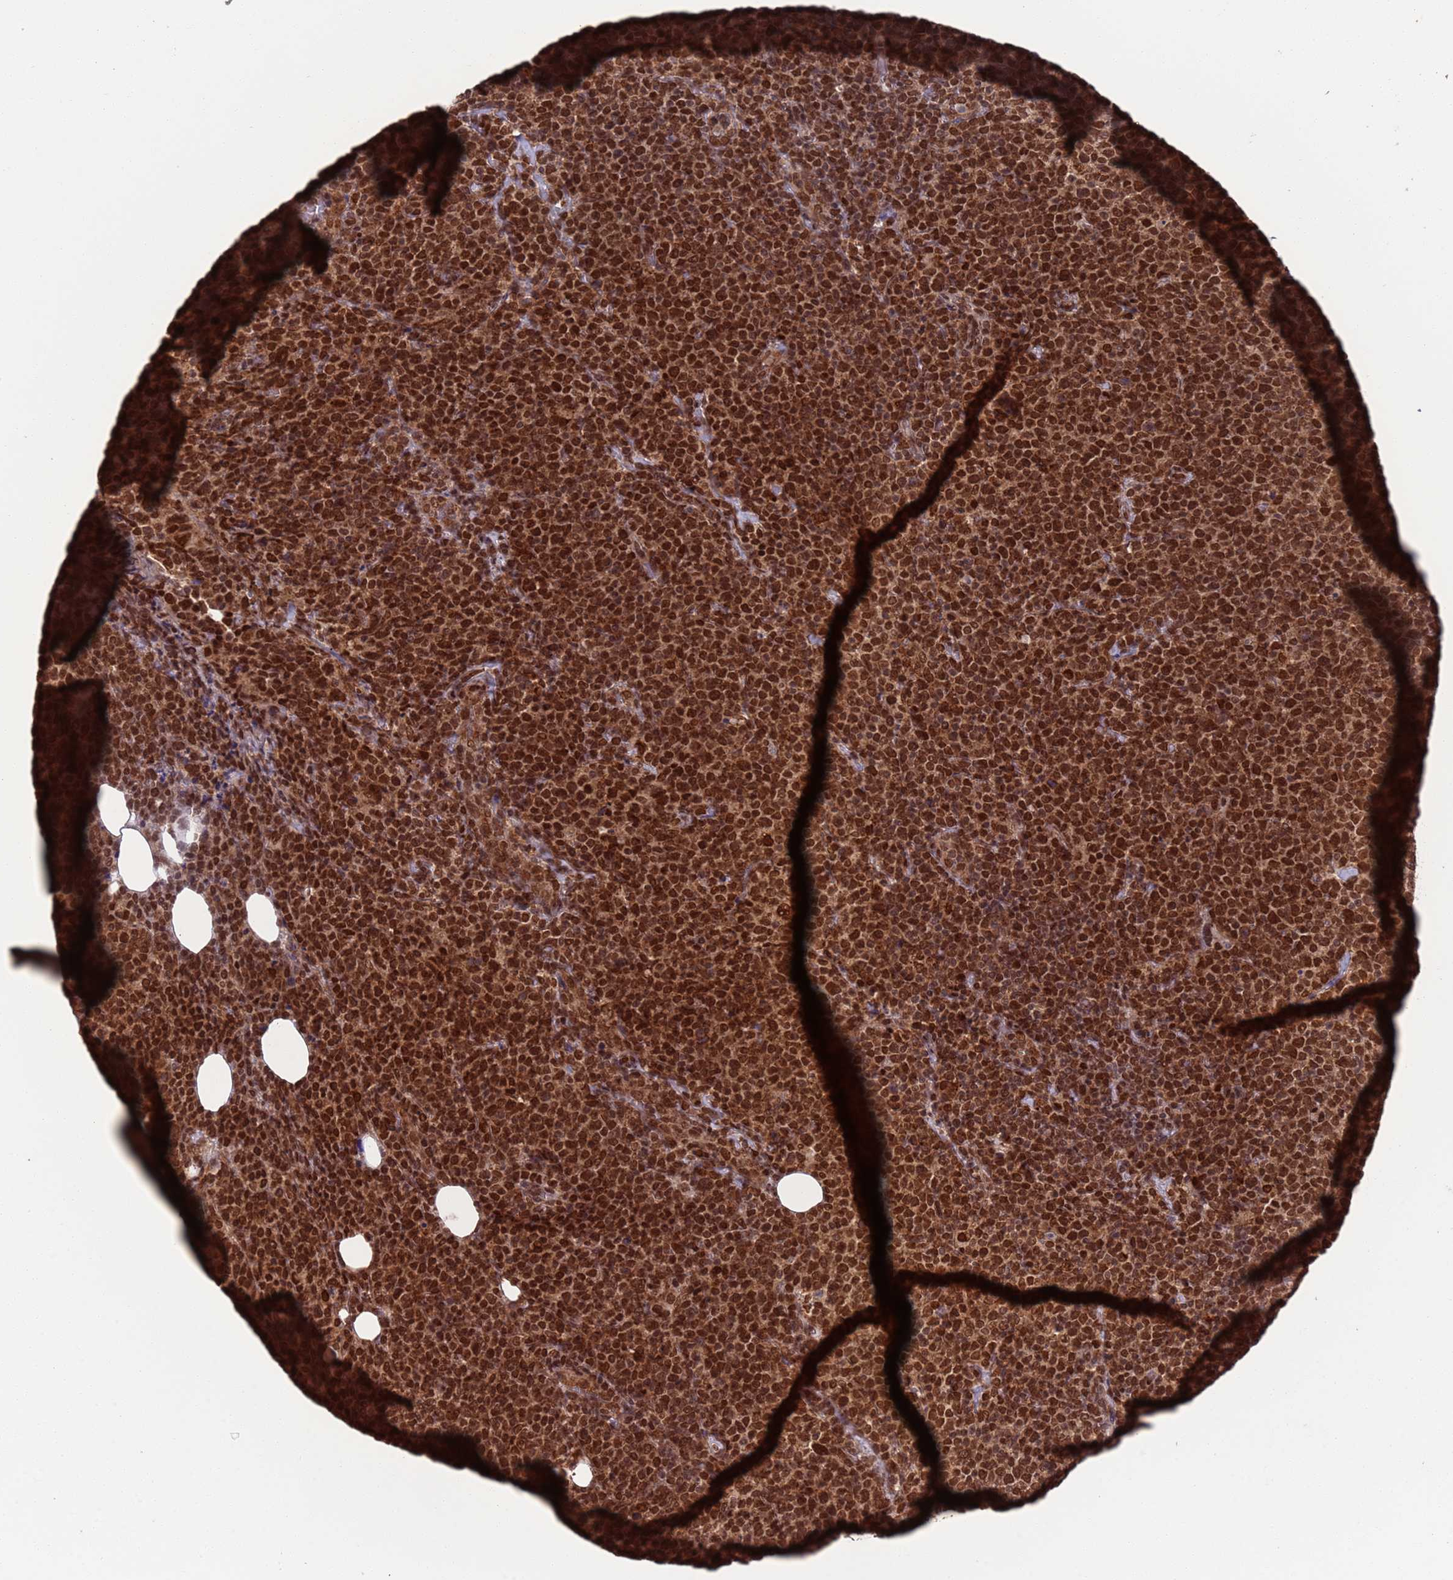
{"staining": {"intensity": "strong", "quantity": ">75%", "location": "cytoplasmic/membranous,nuclear"}, "tissue": "lymphoma", "cell_type": "Tumor cells", "image_type": "cancer", "snomed": [{"axis": "morphology", "description": "Malignant lymphoma, non-Hodgkin's type, High grade"}, {"axis": "topography", "description": "Lymph node"}], "caption": "Immunohistochemical staining of lymphoma displays high levels of strong cytoplasmic/membranous and nuclear expression in approximately >75% of tumor cells.", "gene": "FUBP3", "patient": {"sex": "male", "age": 61}}